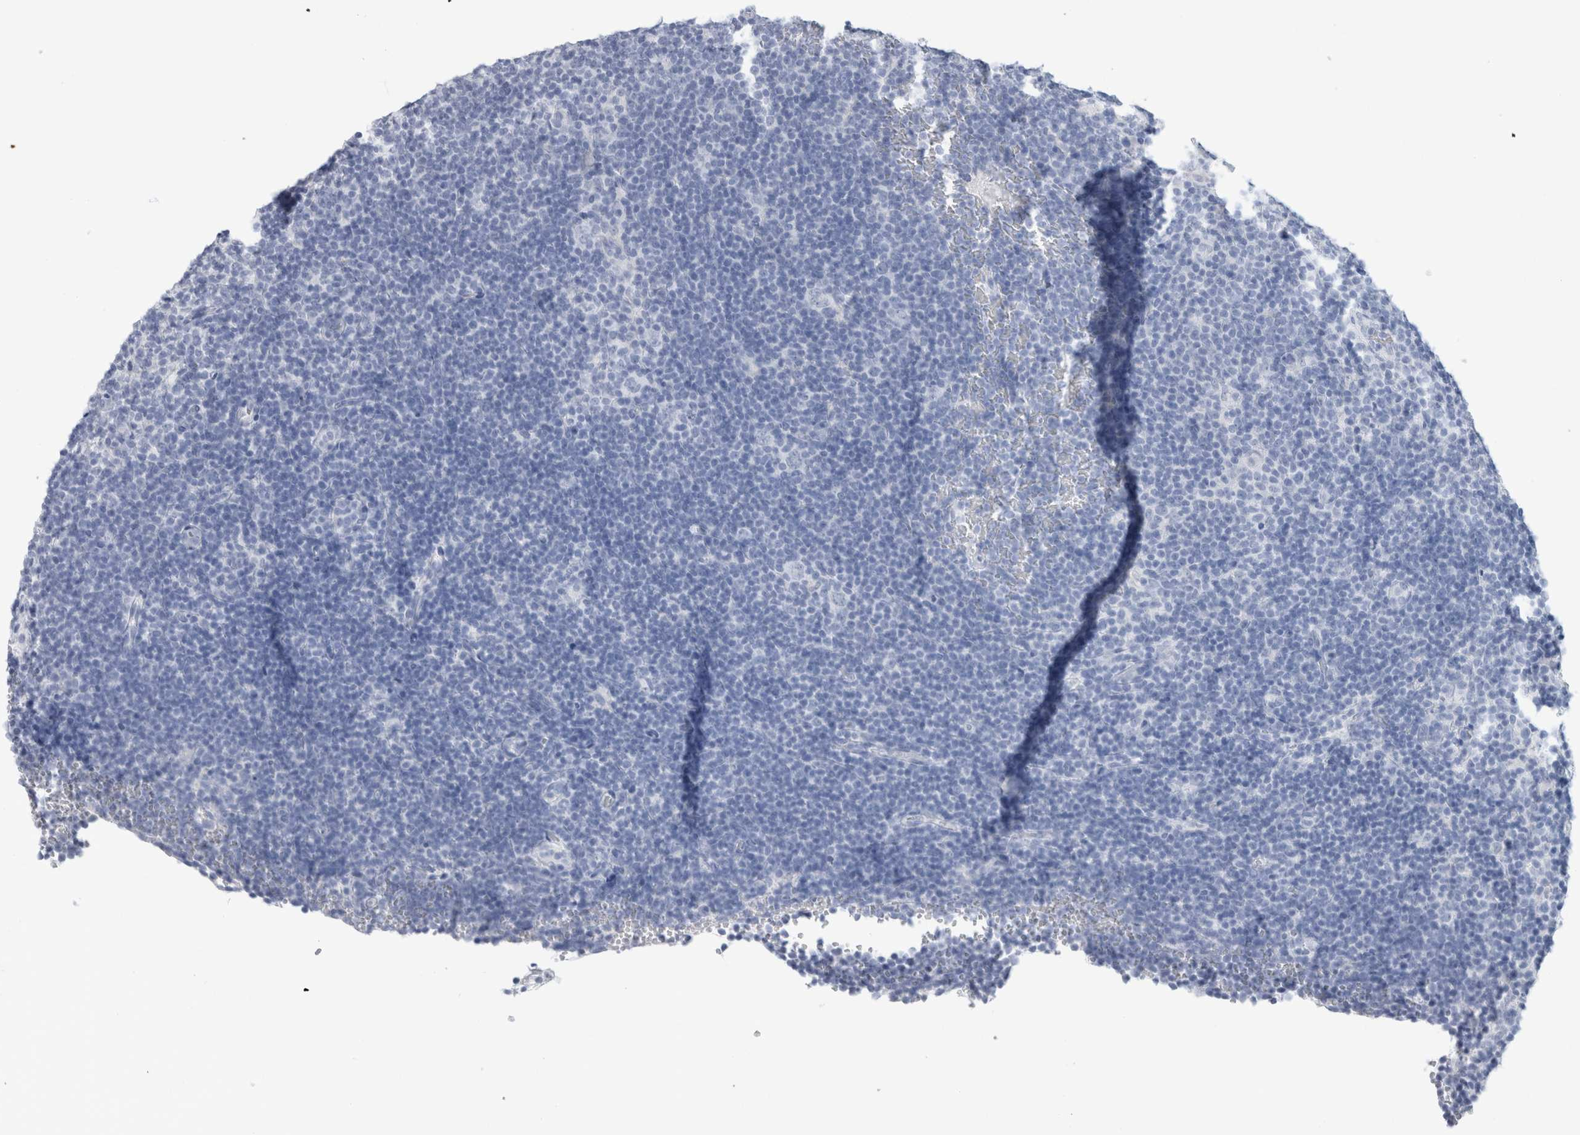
{"staining": {"intensity": "negative", "quantity": "none", "location": "none"}, "tissue": "lymphoma", "cell_type": "Tumor cells", "image_type": "cancer", "snomed": [{"axis": "morphology", "description": "Hodgkin's disease, NOS"}, {"axis": "topography", "description": "Lymph node"}], "caption": "IHC histopathology image of human Hodgkin's disease stained for a protein (brown), which reveals no positivity in tumor cells.", "gene": "BCAN", "patient": {"sex": "female", "age": 57}}